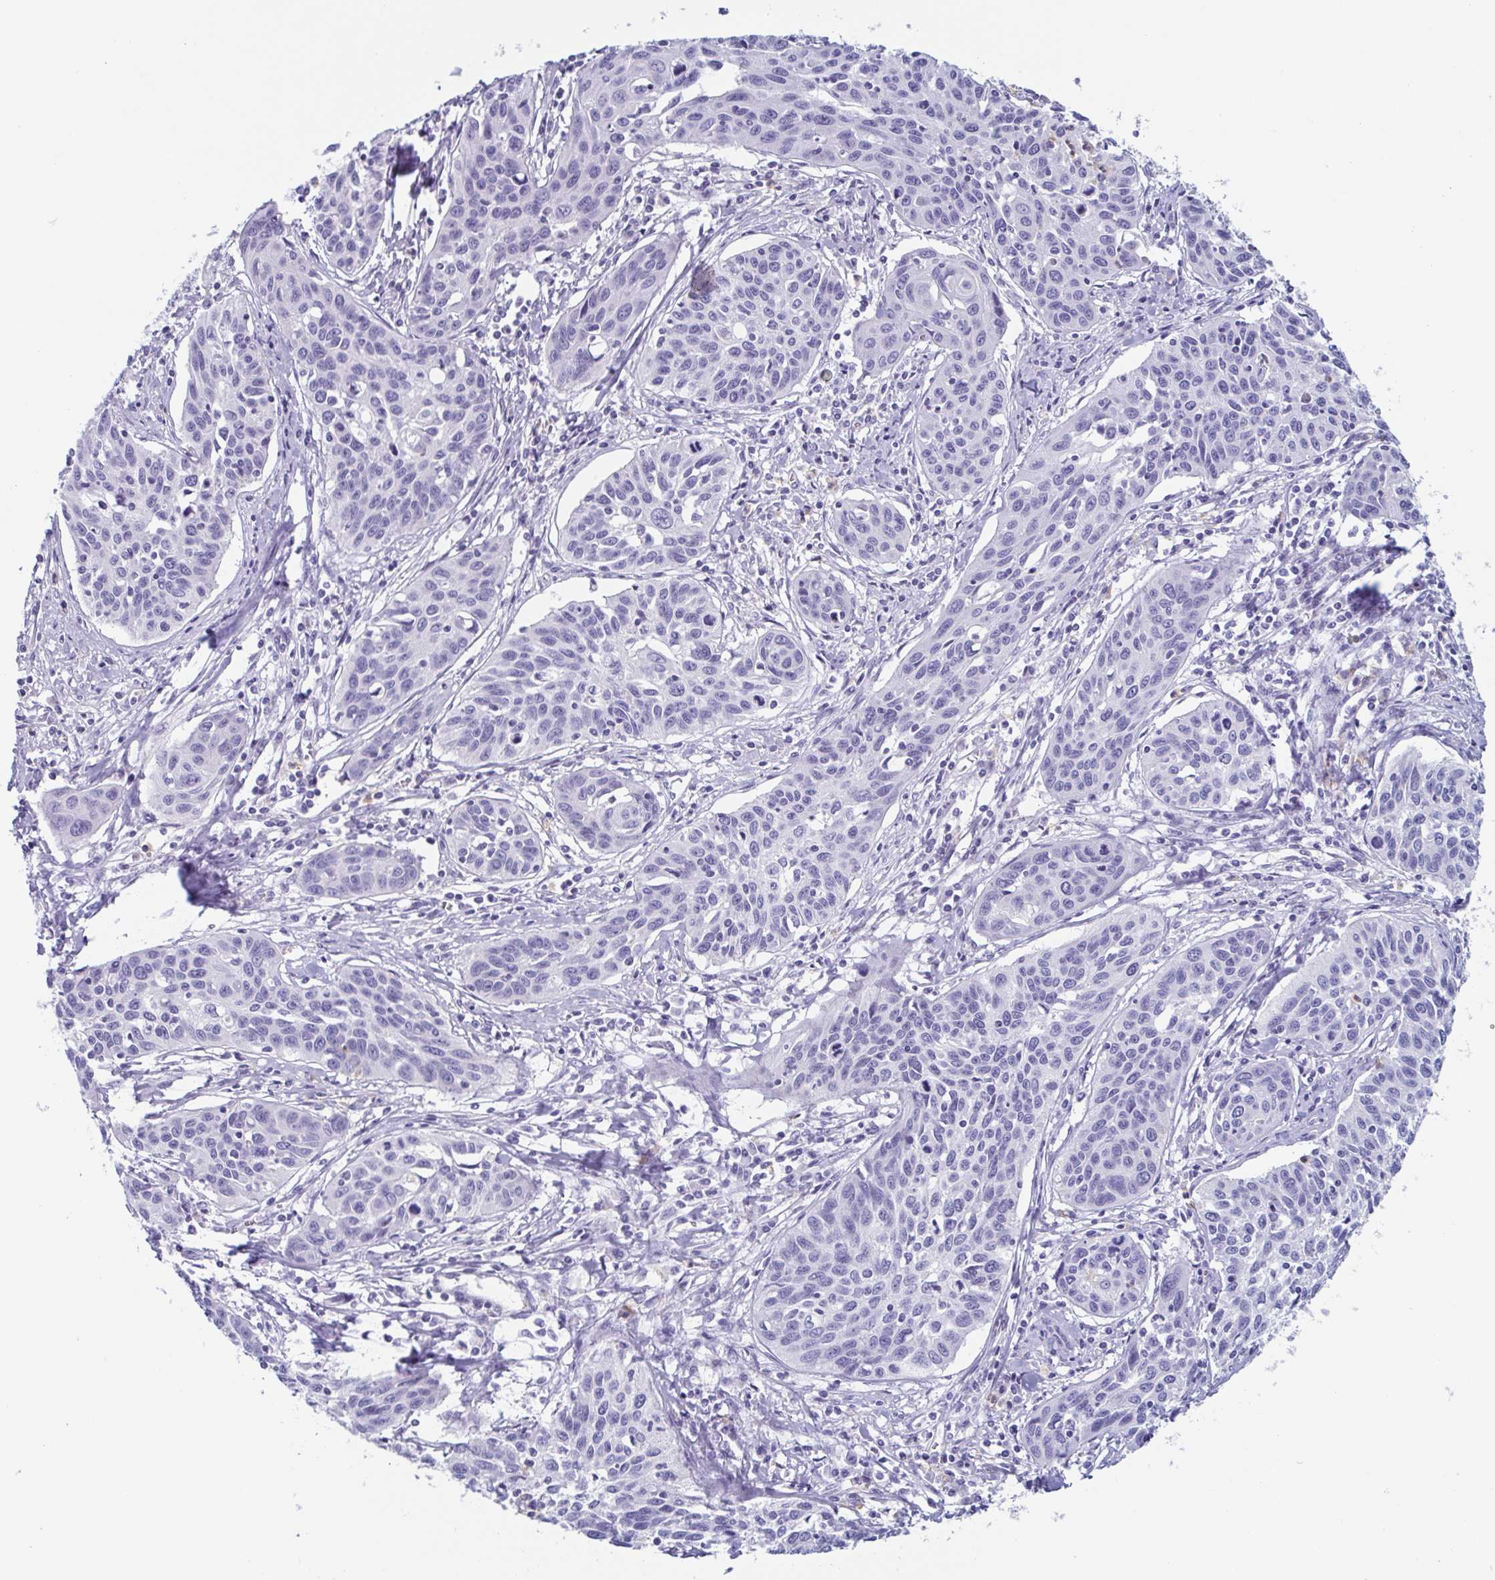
{"staining": {"intensity": "negative", "quantity": "none", "location": "none"}, "tissue": "cervical cancer", "cell_type": "Tumor cells", "image_type": "cancer", "snomed": [{"axis": "morphology", "description": "Squamous cell carcinoma, NOS"}, {"axis": "topography", "description": "Cervix"}], "caption": "High power microscopy photomicrograph of an immunohistochemistry histopathology image of cervical cancer, revealing no significant staining in tumor cells.", "gene": "LYRM2", "patient": {"sex": "female", "age": 31}}